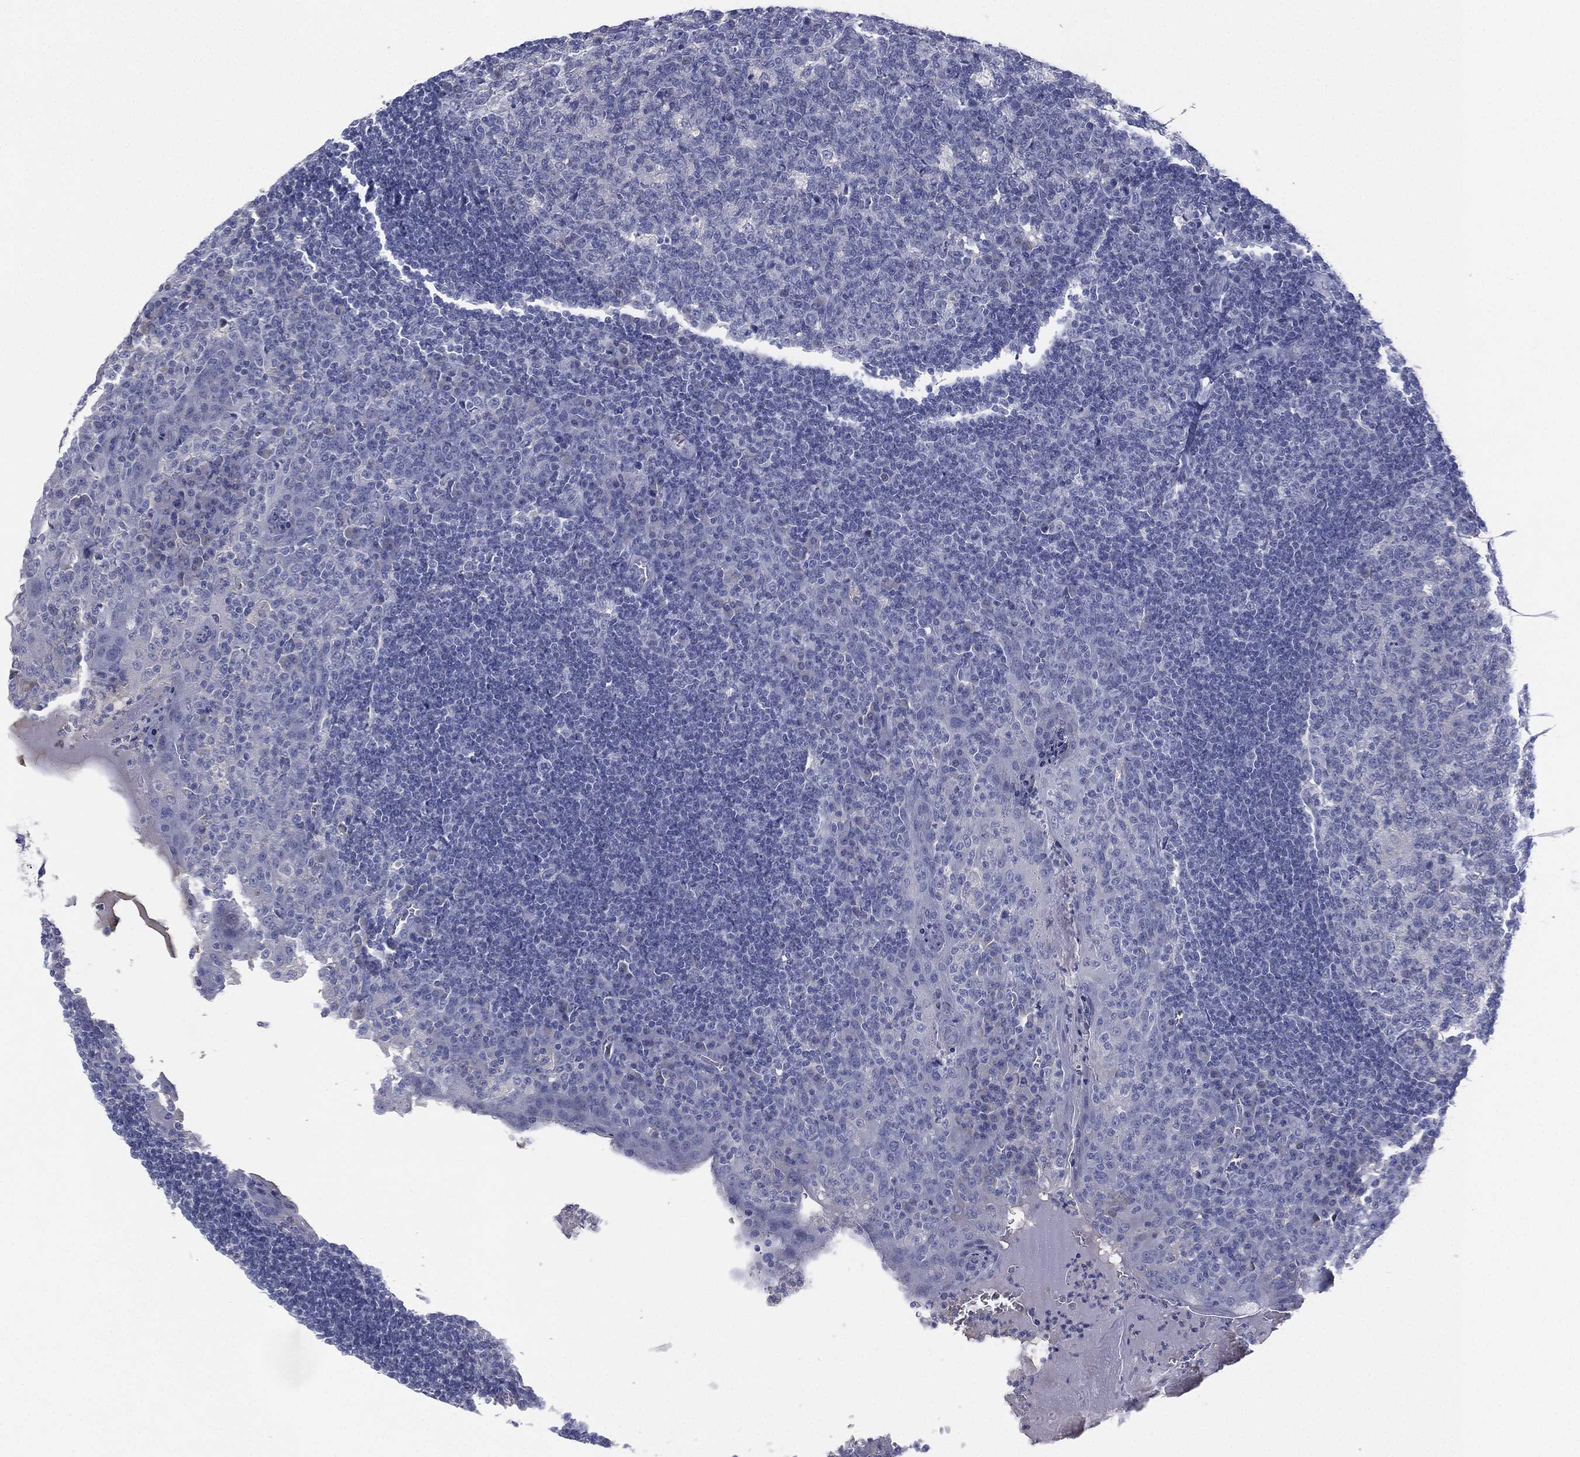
{"staining": {"intensity": "negative", "quantity": "none", "location": "none"}, "tissue": "tonsil", "cell_type": "Germinal center cells", "image_type": "normal", "snomed": [{"axis": "morphology", "description": "Normal tissue, NOS"}, {"axis": "topography", "description": "Tonsil"}], "caption": "High power microscopy photomicrograph of an immunohistochemistry (IHC) photomicrograph of unremarkable tonsil, revealing no significant expression in germinal center cells. (Brightfield microscopy of DAB (3,3'-diaminobenzidine) immunohistochemistry at high magnification).", "gene": "CYP2D6", "patient": {"sex": "female", "age": 13}}